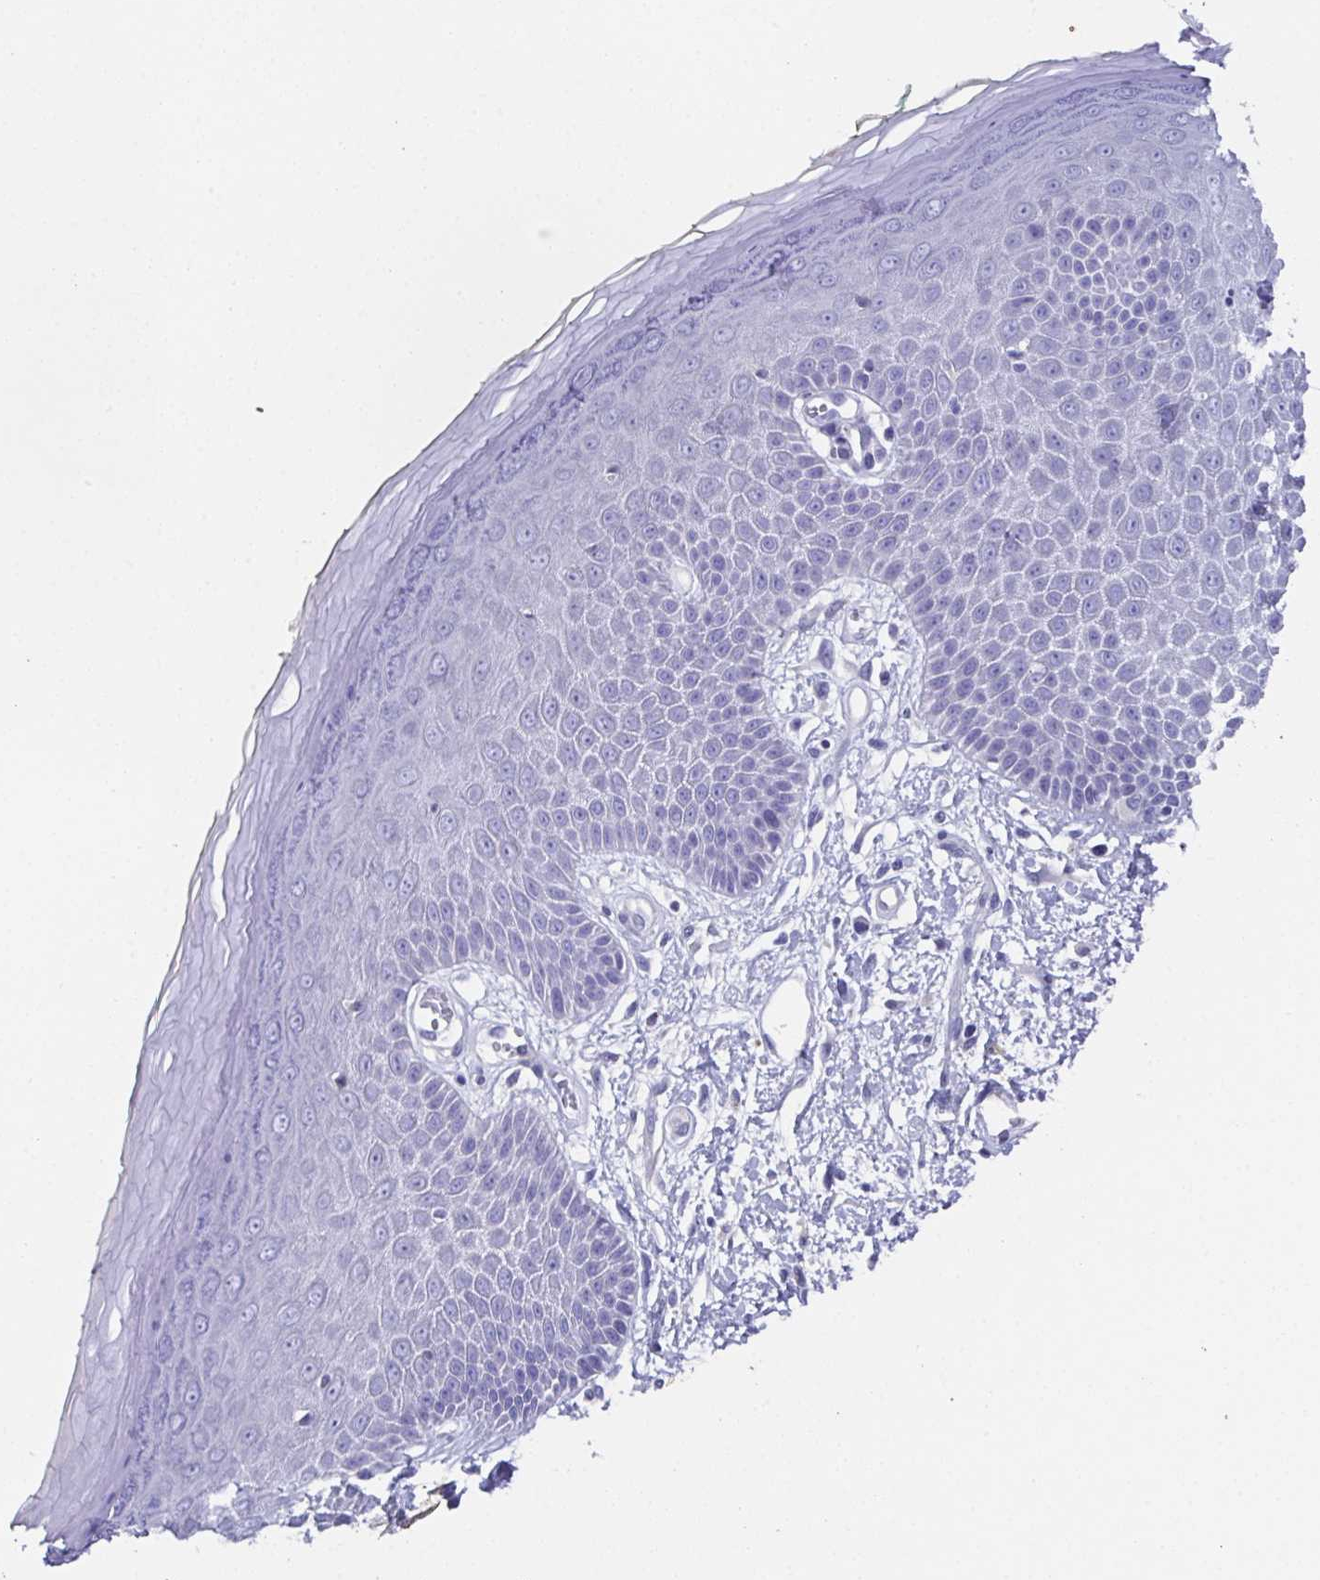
{"staining": {"intensity": "negative", "quantity": "none", "location": "none"}, "tissue": "skin", "cell_type": "Epidermal cells", "image_type": "normal", "snomed": [{"axis": "morphology", "description": "Normal tissue, NOS"}, {"axis": "topography", "description": "Anal"}, {"axis": "topography", "description": "Peripheral nerve tissue"}], "caption": "IHC histopathology image of normal skin: human skin stained with DAB (3,3'-diaminobenzidine) exhibits no significant protein positivity in epidermal cells.", "gene": "SSC4D", "patient": {"sex": "male", "age": 78}}